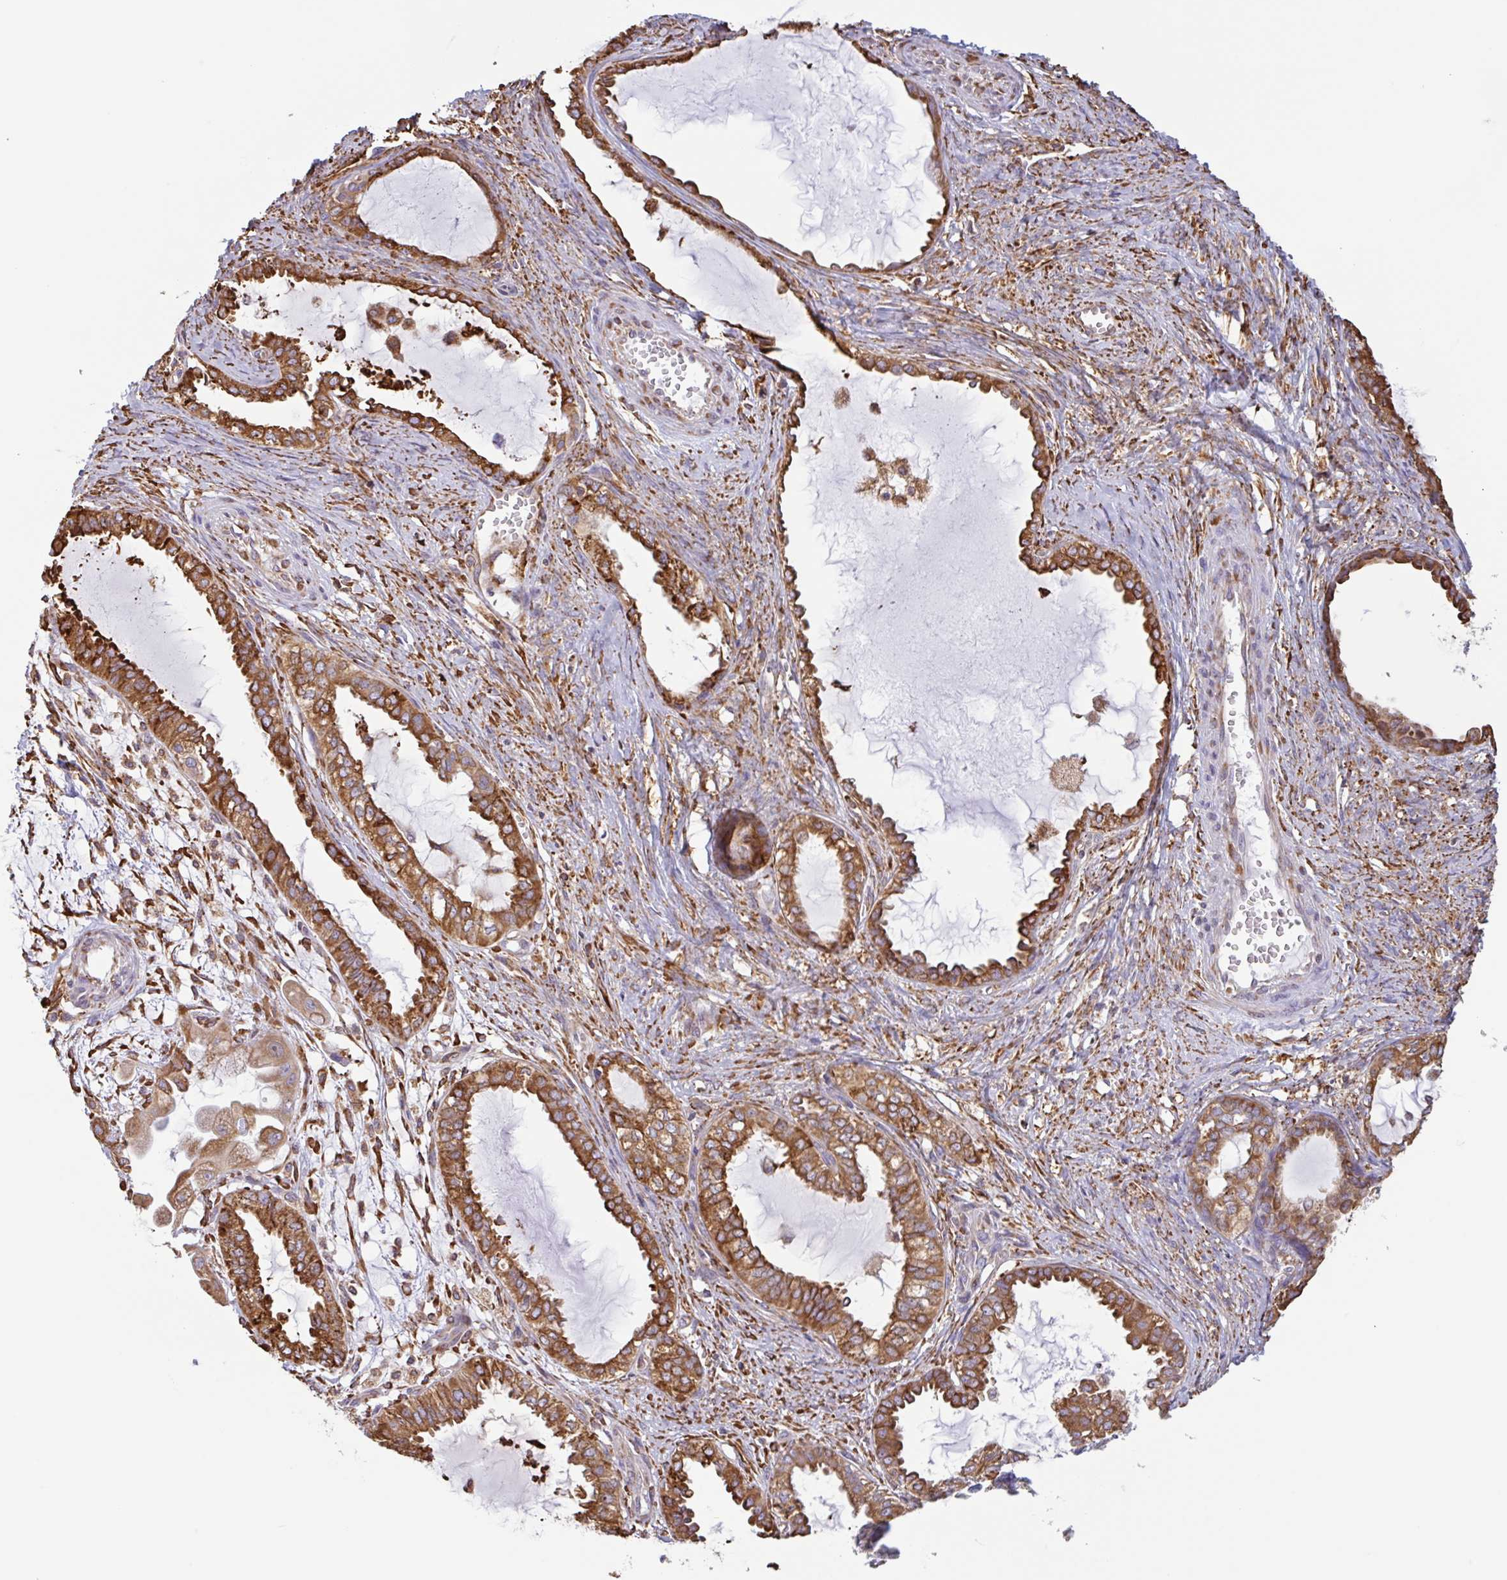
{"staining": {"intensity": "moderate", "quantity": ">75%", "location": "cytoplasmic/membranous"}, "tissue": "ovarian cancer", "cell_type": "Tumor cells", "image_type": "cancer", "snomed": [{"axis": "morphology", "description": "Carcinoma, NOS"}, {"axis": "morphology", "description": "Carcinoma, endometroid"}, {"axis": "topography", "description": "Ovary"}], "caption": "Protein analysis of ovarian cancer tissue displays moderate cytoplasmic/membranous expression in approximately >75% of tumor cells.", "gene": "DOK4", "patient": {"sex": "female", "age": 50}}